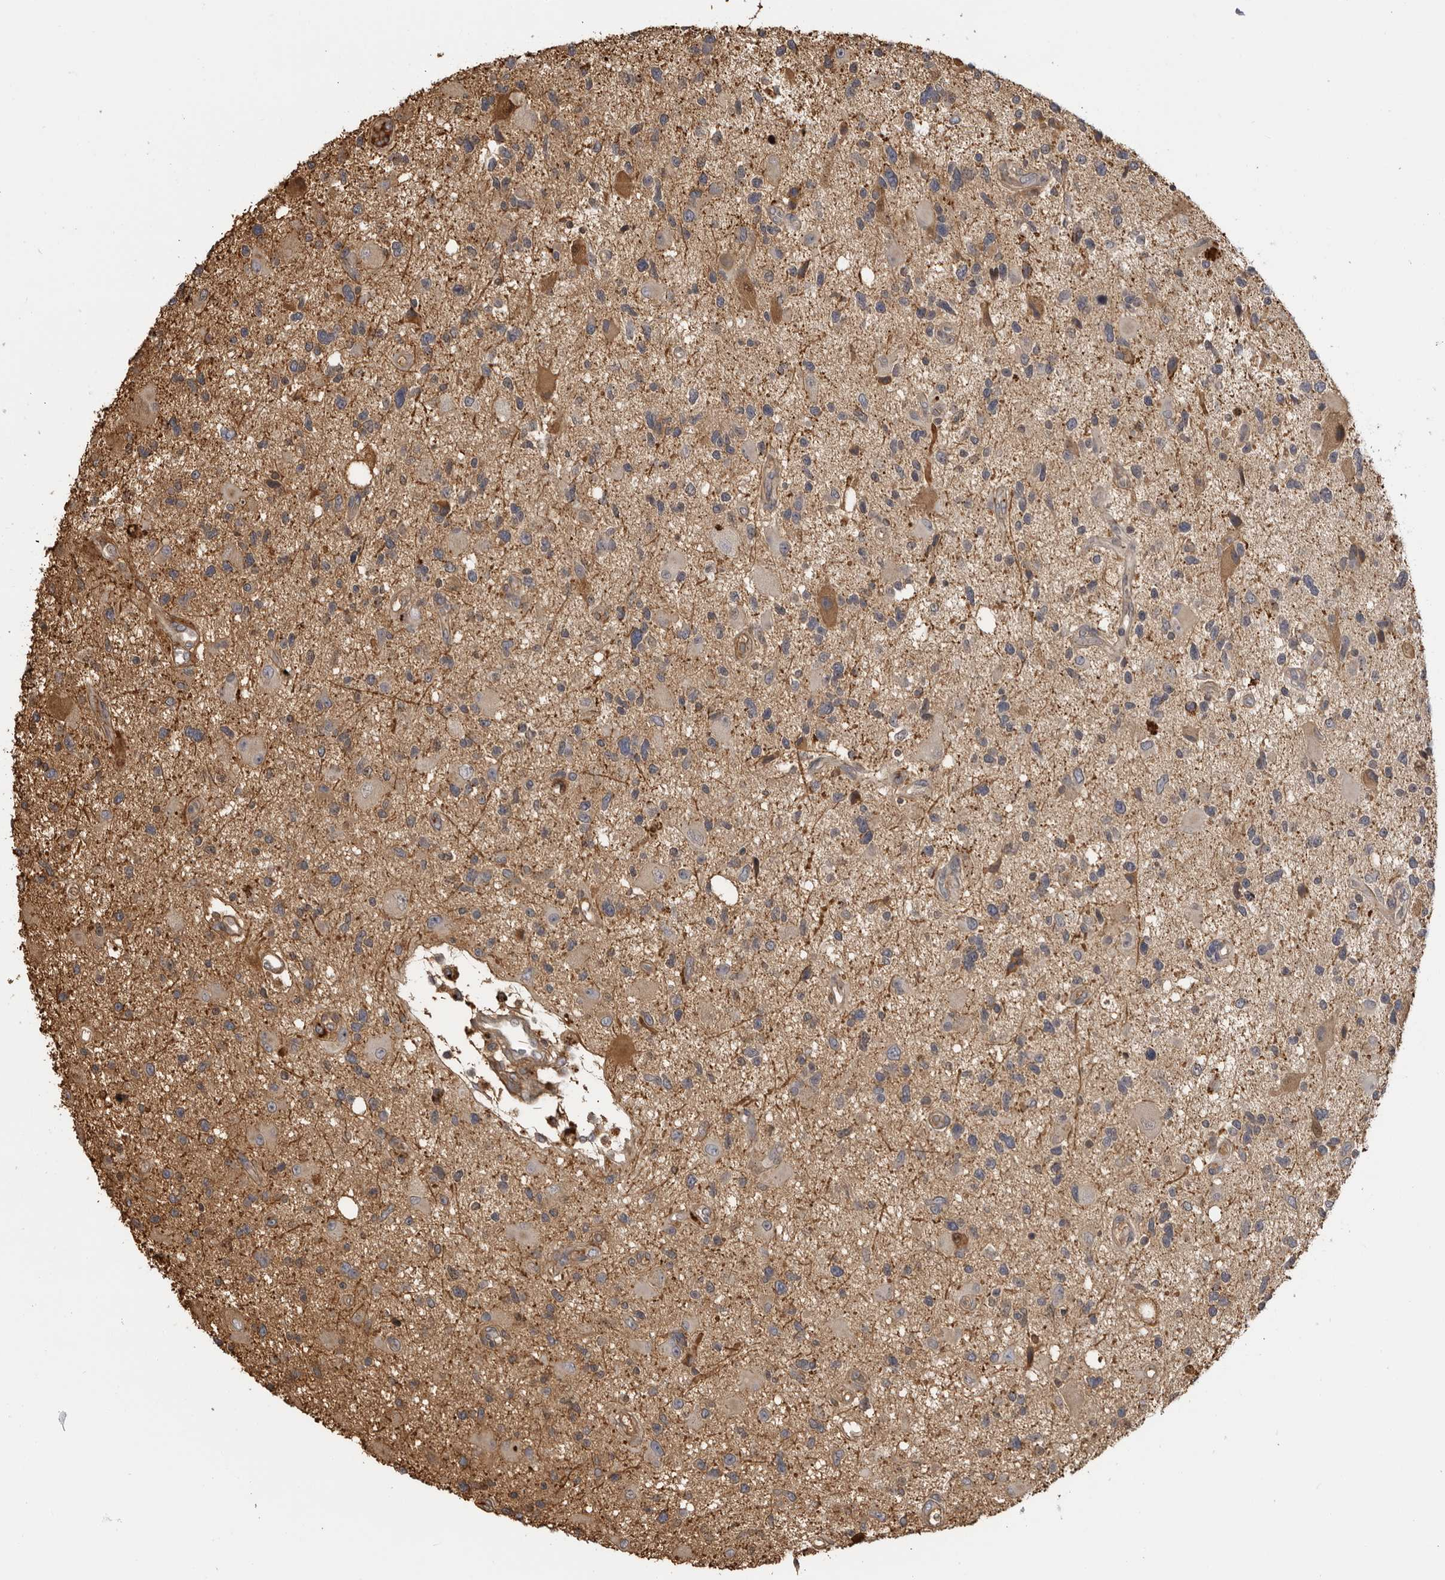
{"staining": {"intensity": "moderate", "quantity": "<25%", "location": "cytoplasmic/membranous"}, "tissue": "glioma", "cell_type": "Tumor cells", "image_type": "cancer", "snomed": [{"axis": "morphology", "description": "Glioma, malignant, High grade"}, {"axis": "topography", "description": "Brain"}], "caption": "There is low levels of moderate cytoplasmic/membranous staining in tumor cells of glioma, as demonstrated by immunohistochemical staining (brown color).", "gene": "PLEKHF2", "patient": {"sex": "male", "age": 33}}